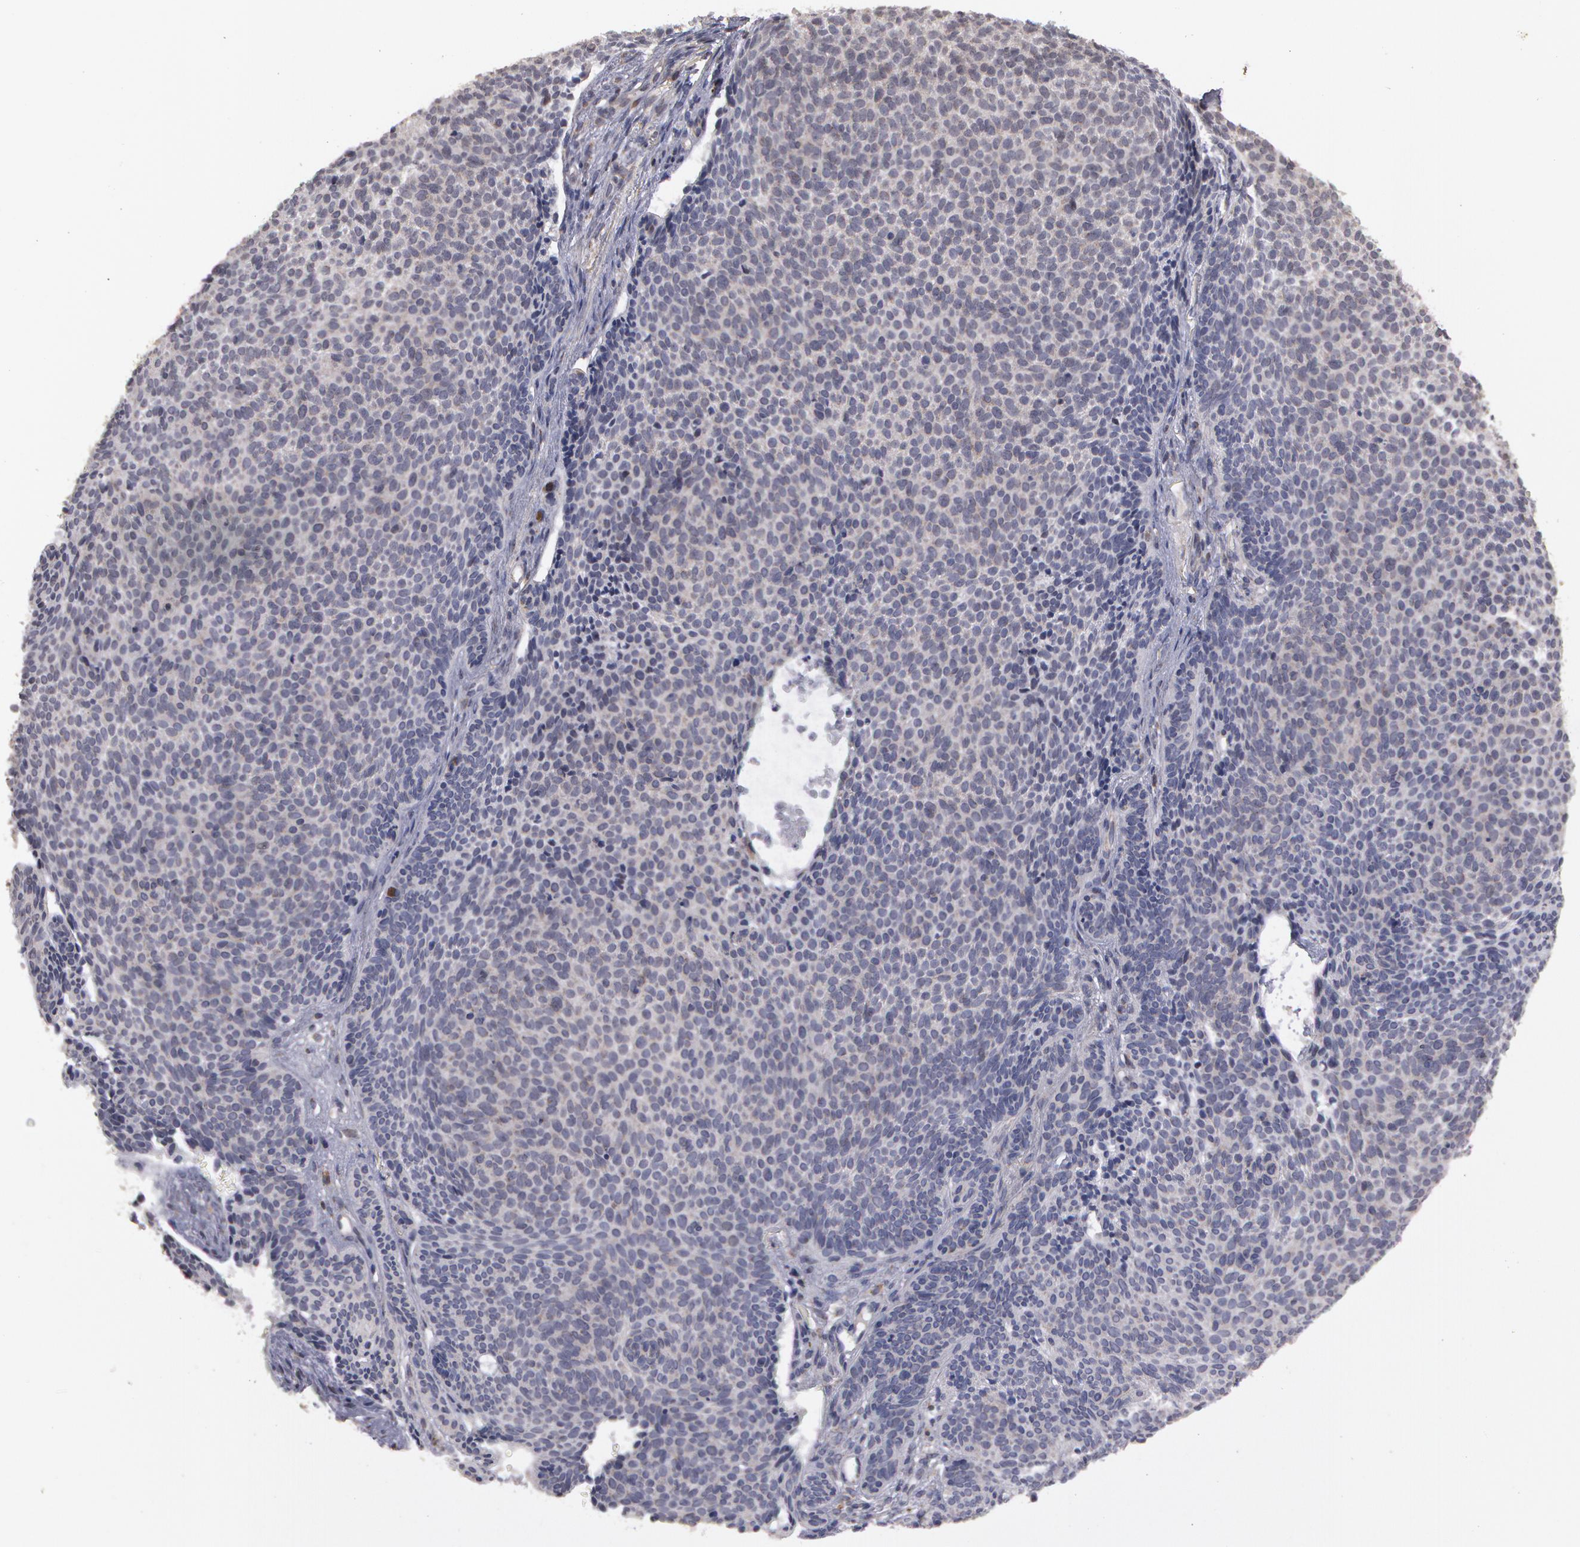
{"staining": {"intensity": "negative", "quantity": "none", "location": "none"}, "tissue": "skin cancer", "cell_type": "Tumor cells", "image_type": "cancer", "snomed": [{"axis": "morphology", "description": "Basal cell carcinoma"}, {"axis": "topography", "description": "Skin"}], "caption": "Immunohistochemistry photomicrograph of human skin cancer stained for a protein (brown), which demonstrates no positivity in tumor cells.", "gene": "STX5", "patient": {"sex": "male", "age": 84}}